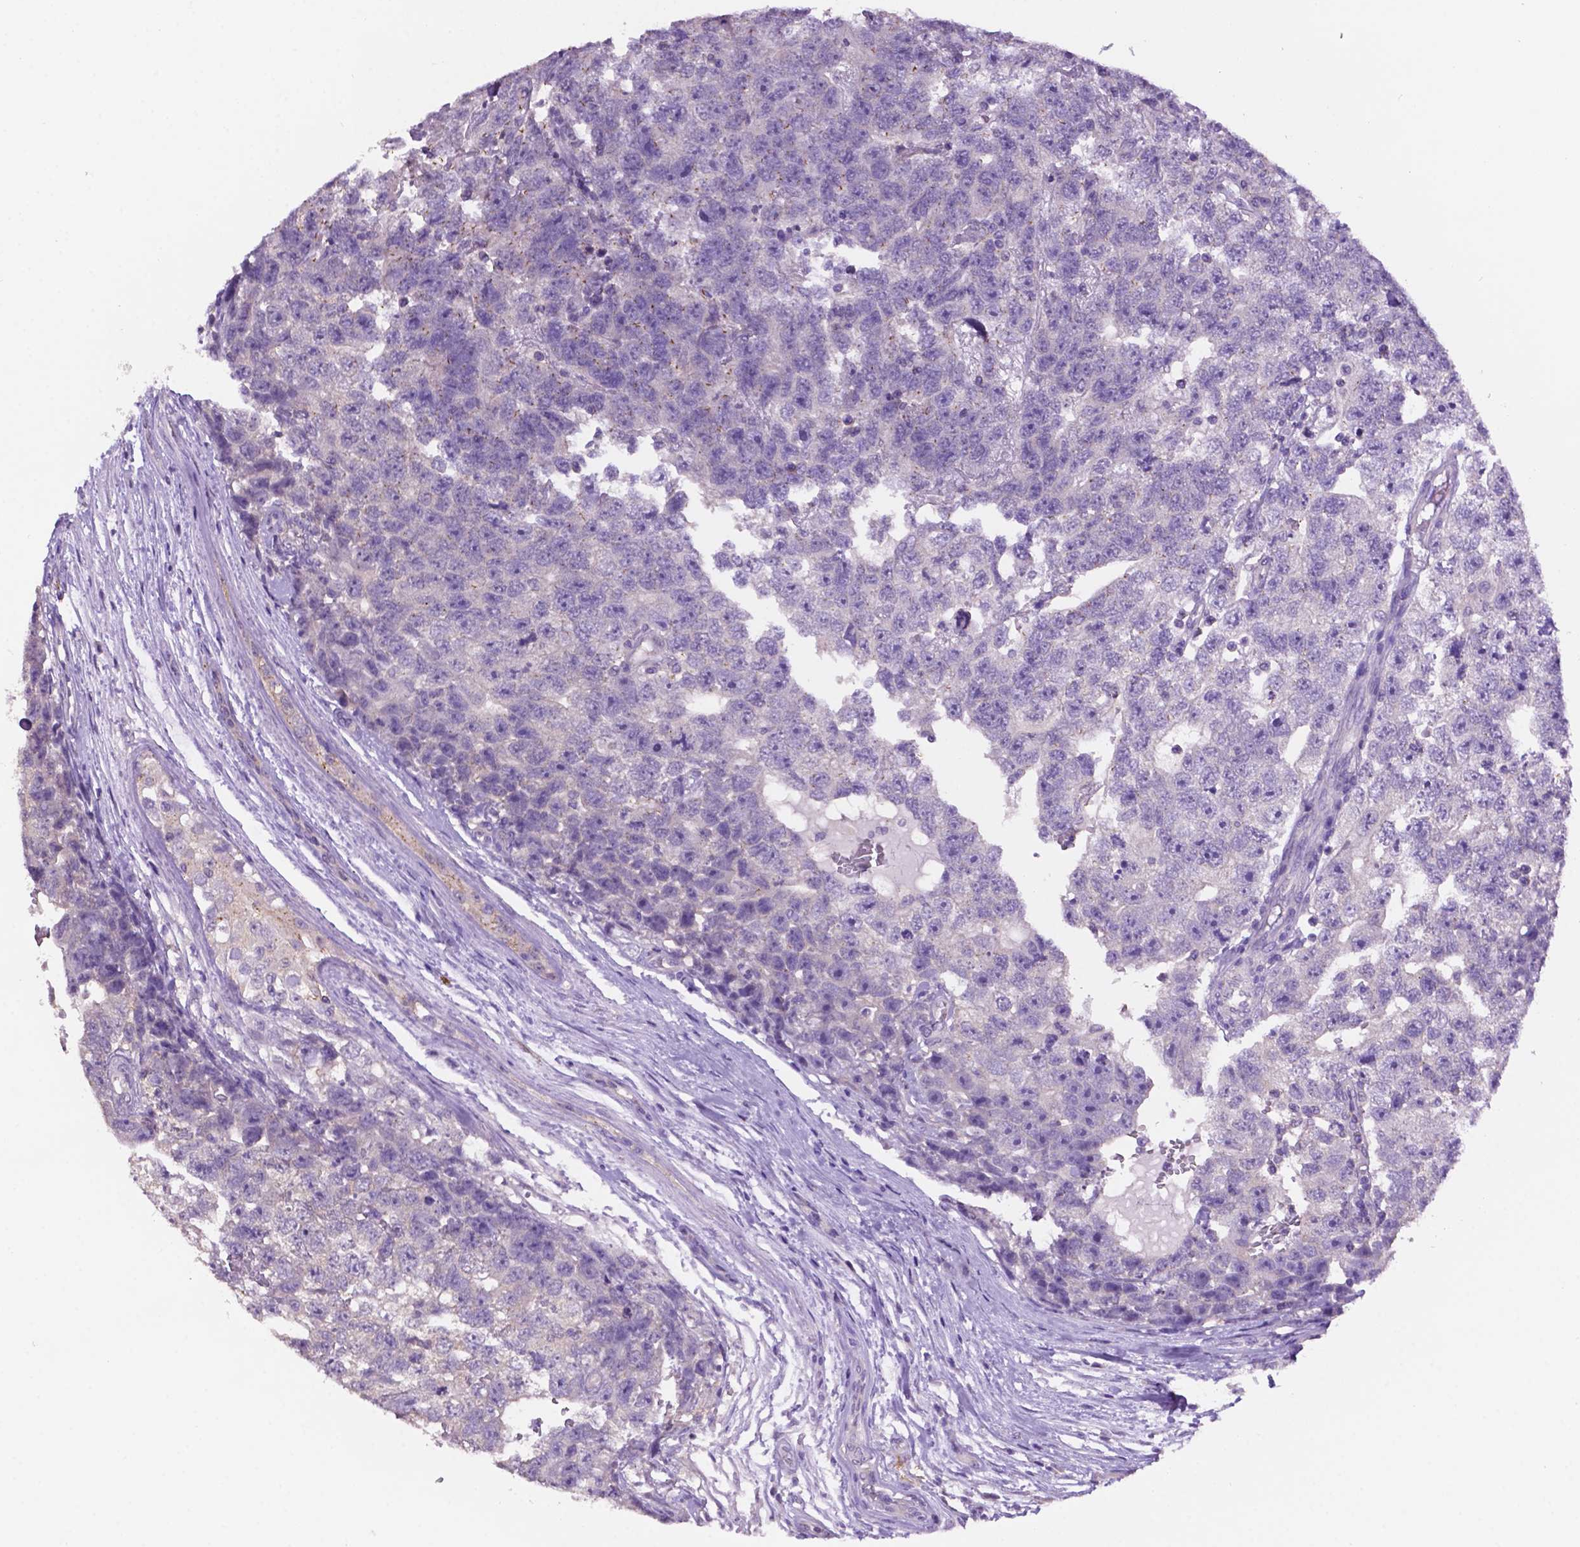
{"staining": {"intensity": "negative", "quantity": "none", "location": "none"}, "tissue": "testis cancer", "cell_type": "Tumor cells", "image_type": "cancer", "snomed": [{"axis": "morphology", "description": "Carcinoma, Embryonal, NOS"}, {"axis": "topography", "description": "Testis"}], "caption": "IHC histopathology image of testis cancer (embryonal carcinoma) stained for a protein (brown), which exhibits no expression in tumor cells.", "gene": "PRPS2", "patient": {"sex": "male", "age": 22}}